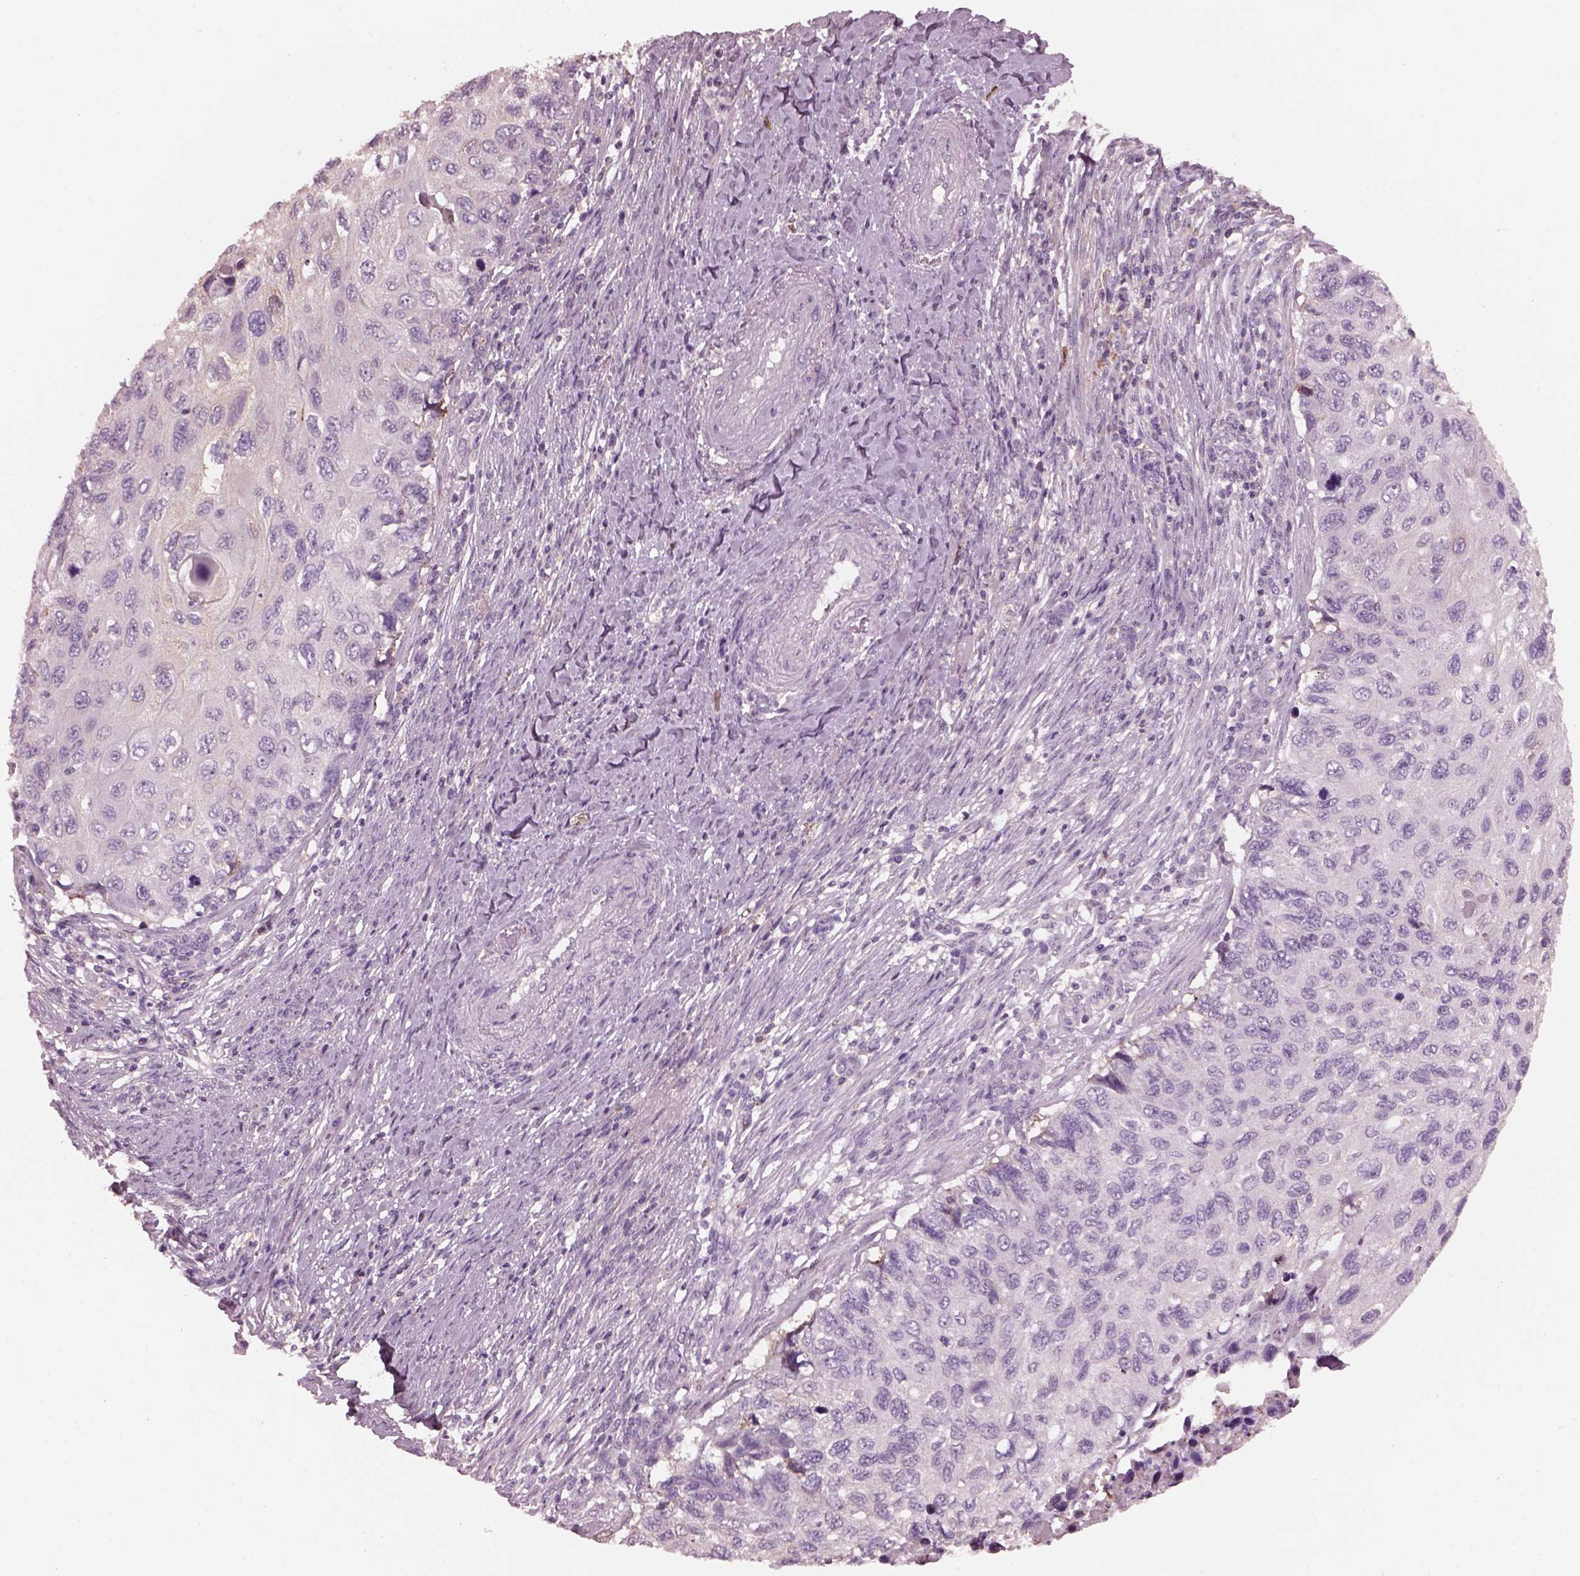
{"staining": {"intensity": "negative", "quantity": "none", "location": "none"}, "tissue": "cervical cancer", "cell_type": "Tumor cells", "image_type": "cancer", "snomed": [{"axis": "morphology", "description": "Squamous cell carcinoma, NOS"}, {"axis": "topography", "description": "Cervix"}], "caption": "Immunohistochemical staining of human cervical cancer (squamous cell carcinoma) shows no significant expression in tumor cells.", "gene": "SRI", "patient": {"sex": "female", "age": 70}}